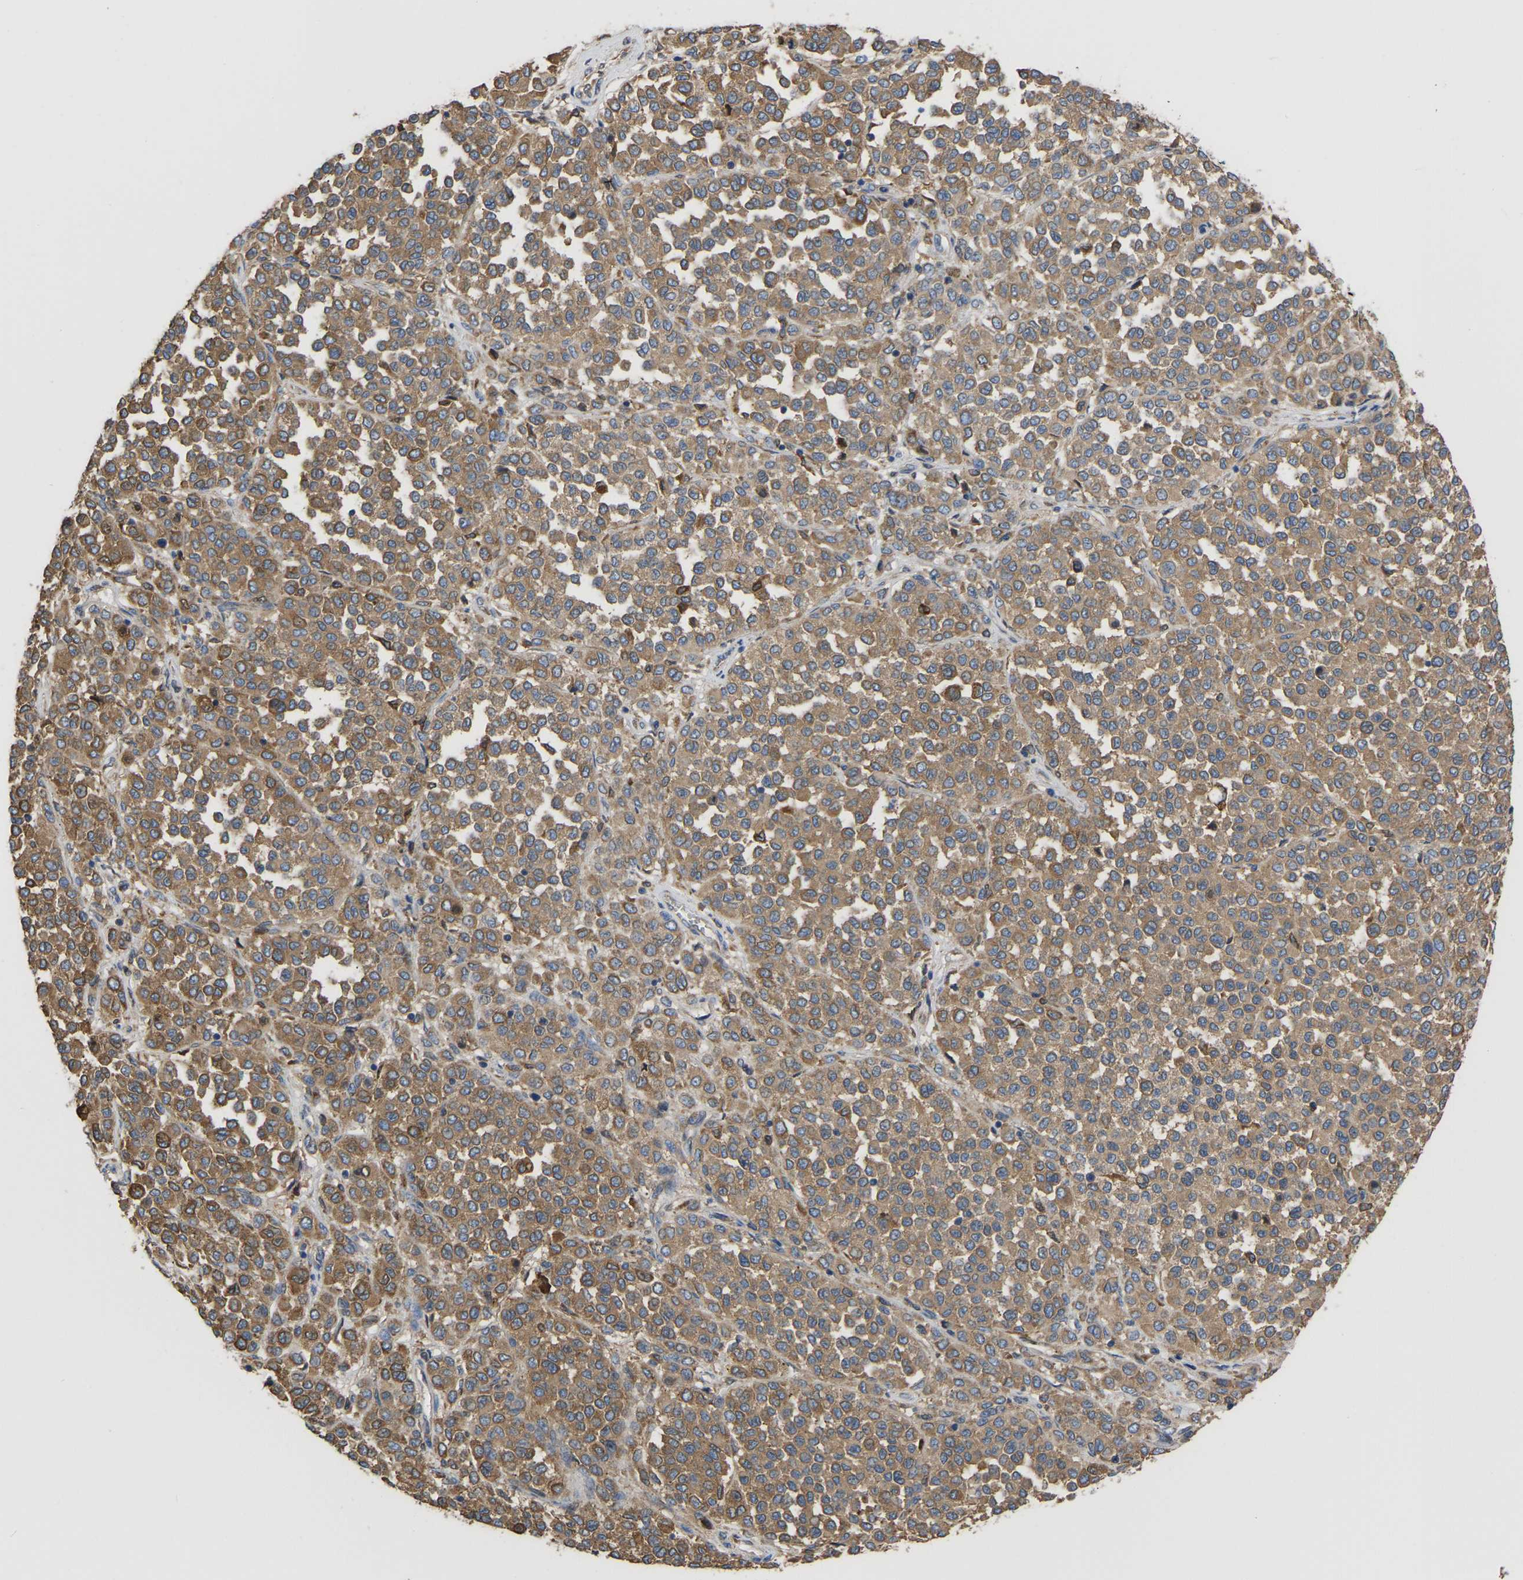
{"staining": {"intensity": "moderate", "quantity": ">75%", "location": "cytoplasmic/membranous"}, "tissue": "melanoma", "cell_type": "Tumor cells", "image_type": "cancer", "snomed": [{"axis": "morphology", "description": "Malignant melanoma, Metastatic site"}, {"axis": "topography", "description": "Pancreas"}], "caption": "This is an image of immunohistochemistry staining of malignant melanoma (metastatic site), which shows moderate expression in the cytoplasmic/membranous of tumor cells.", "gene": "P4HB", "patient": {"sex": "female", "age": 30}}